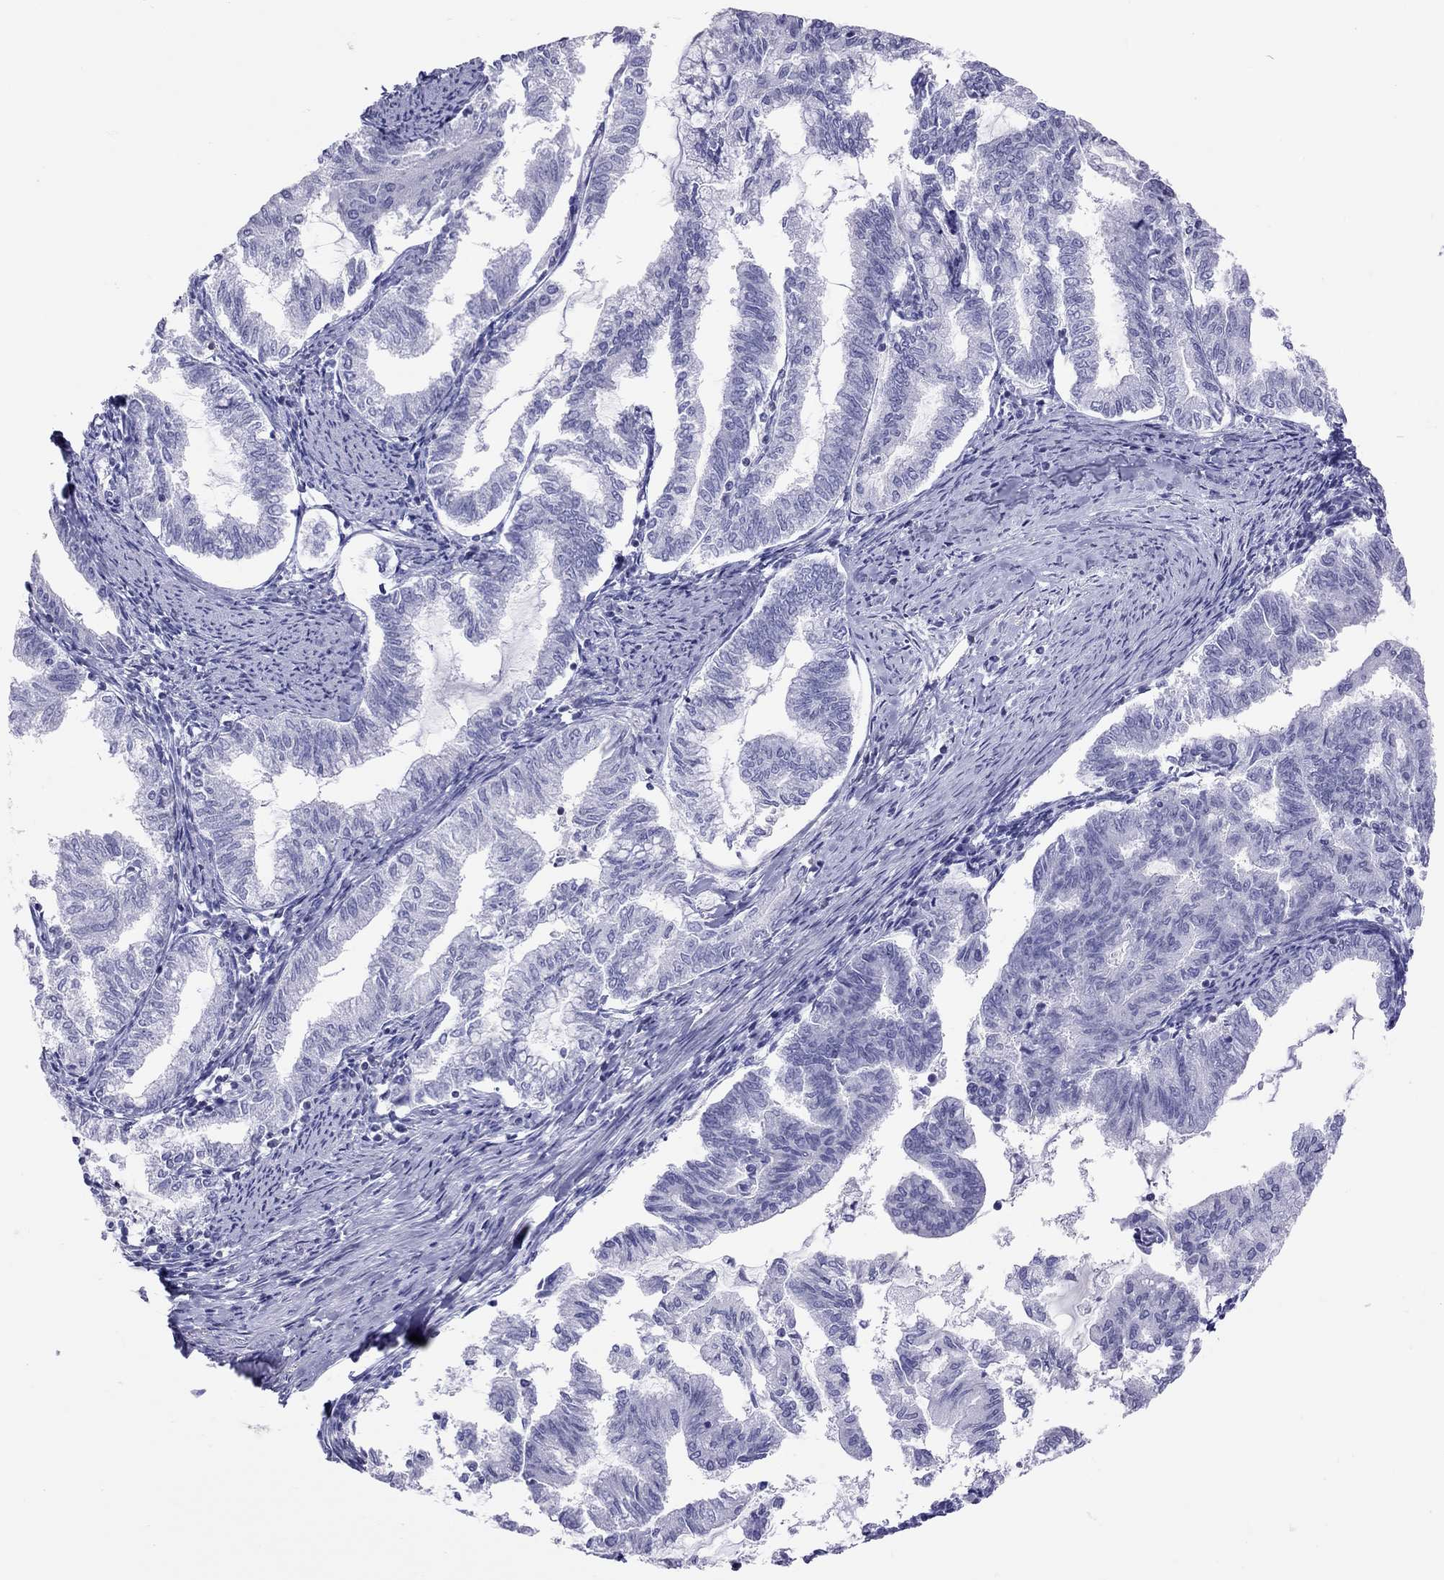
{"staining": {"intensity": "negative", "quantity": "none", "location": "none"}, "tissue": "endometrial cancer", "cell_type": "Tumor cells", "image_type": "cancer", "snomed": [{"axis": "morphology", "description": "Adenocarcinoma, NOS"}, {"axis": "topography", "description": "Endometrium"}], "caption": "Immunohistochemistry micrograph of human endometrial cancer stained for a protein (brown), which exhibits no positivity in tumor cells.", "gene": "STAG3", "patient": {"sex": "female", "age": 79}}